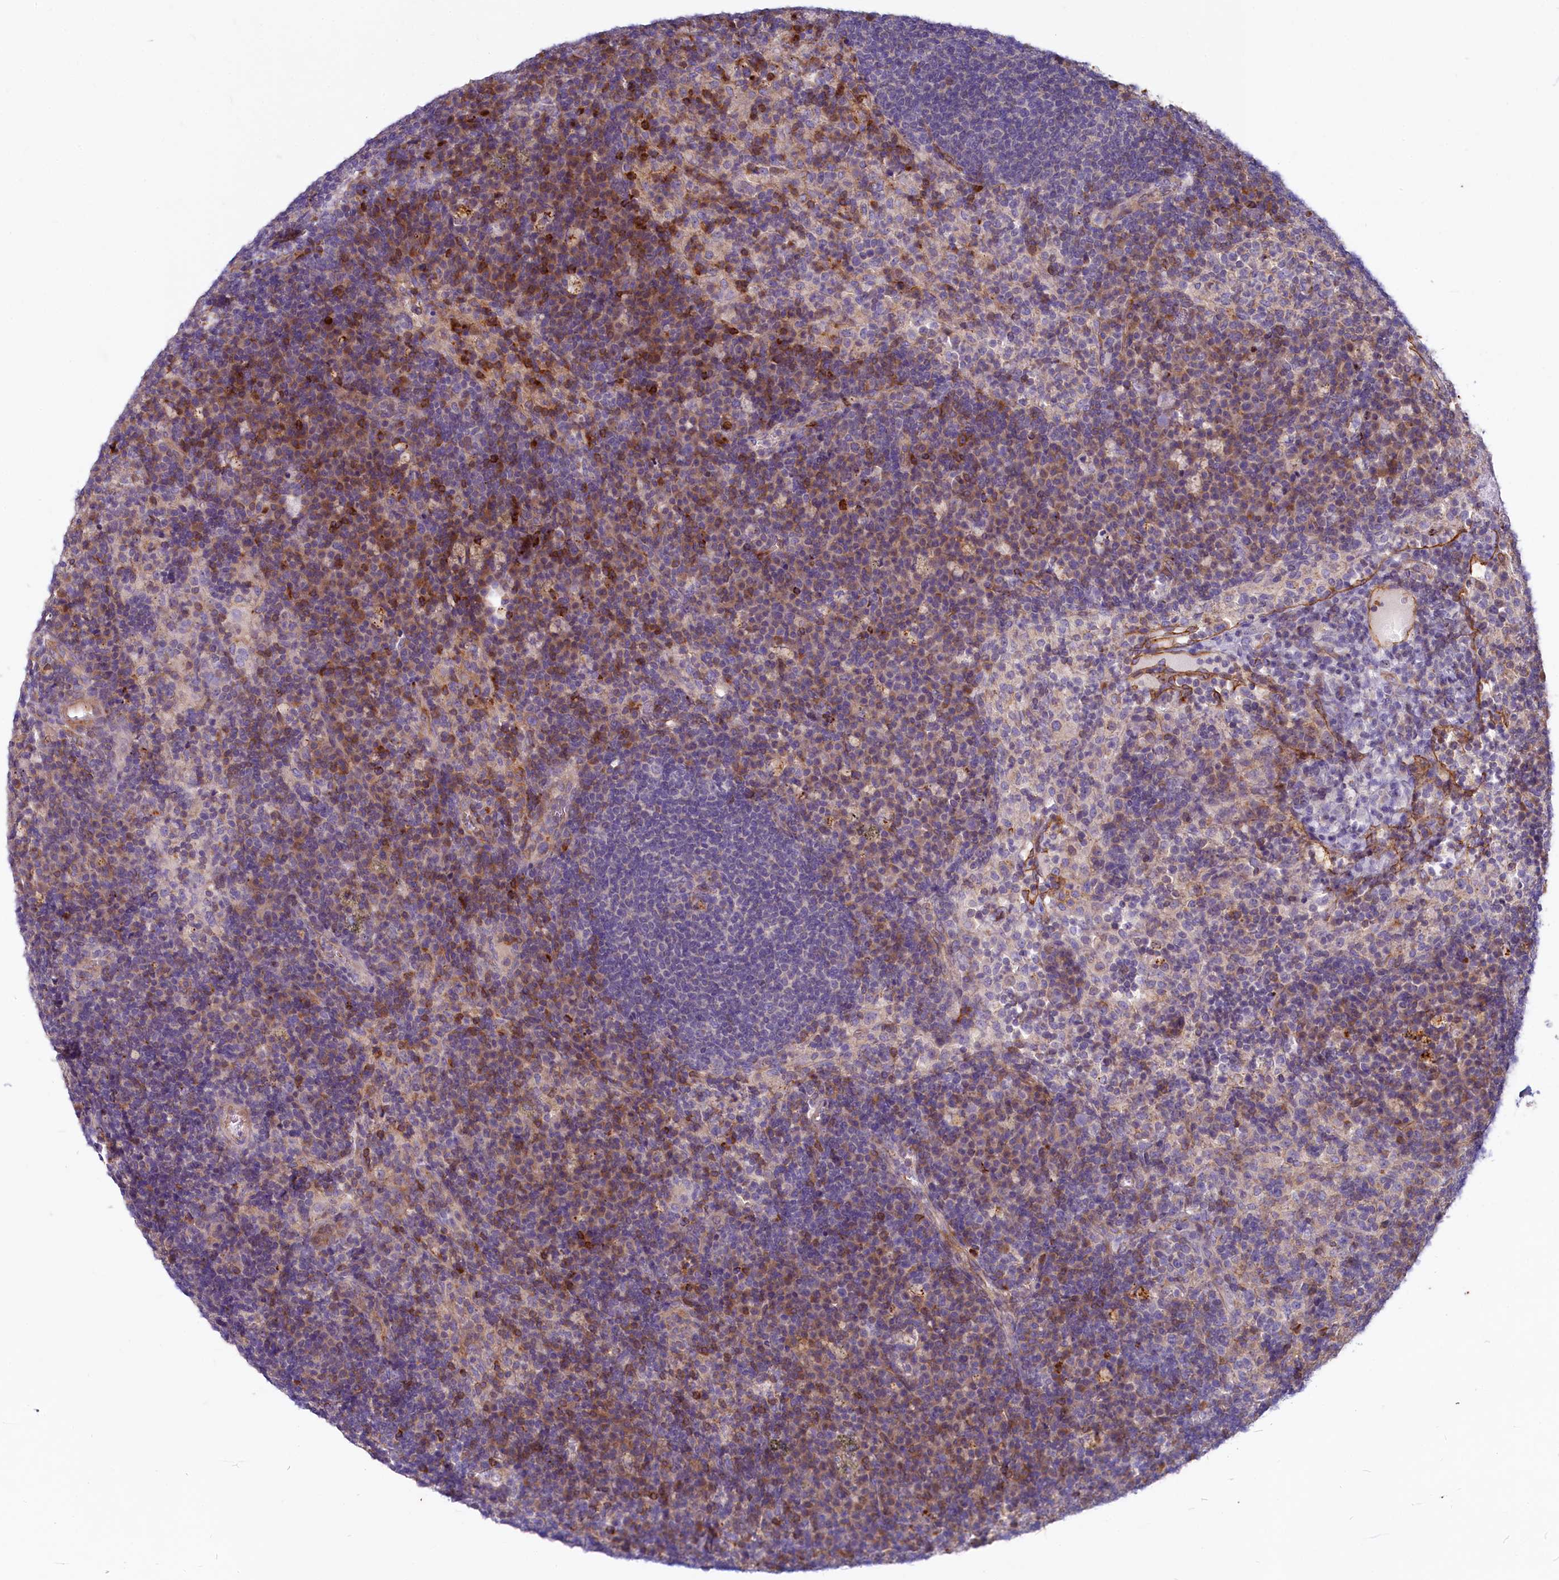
{"staining": {"intensity": "negative", "quantity": "none", "location": "none"}, "tissue": "lymph node", "cell_type": "Germinal center cells", "image_type": "normal", "snomed": [{"axis": "morphology", "description": "Normal tissue, NOS"}, {"axis": "topography", "description": "Lymph node"}], "caption": "Image shows no protein staining in germinal center cells of unremarkable lymph node. (Brightfield microscopy of DAB immunohistochemistry at high magnification).", "gene": "LMOD3", "patient": {"sex": "female", "age": 70}}